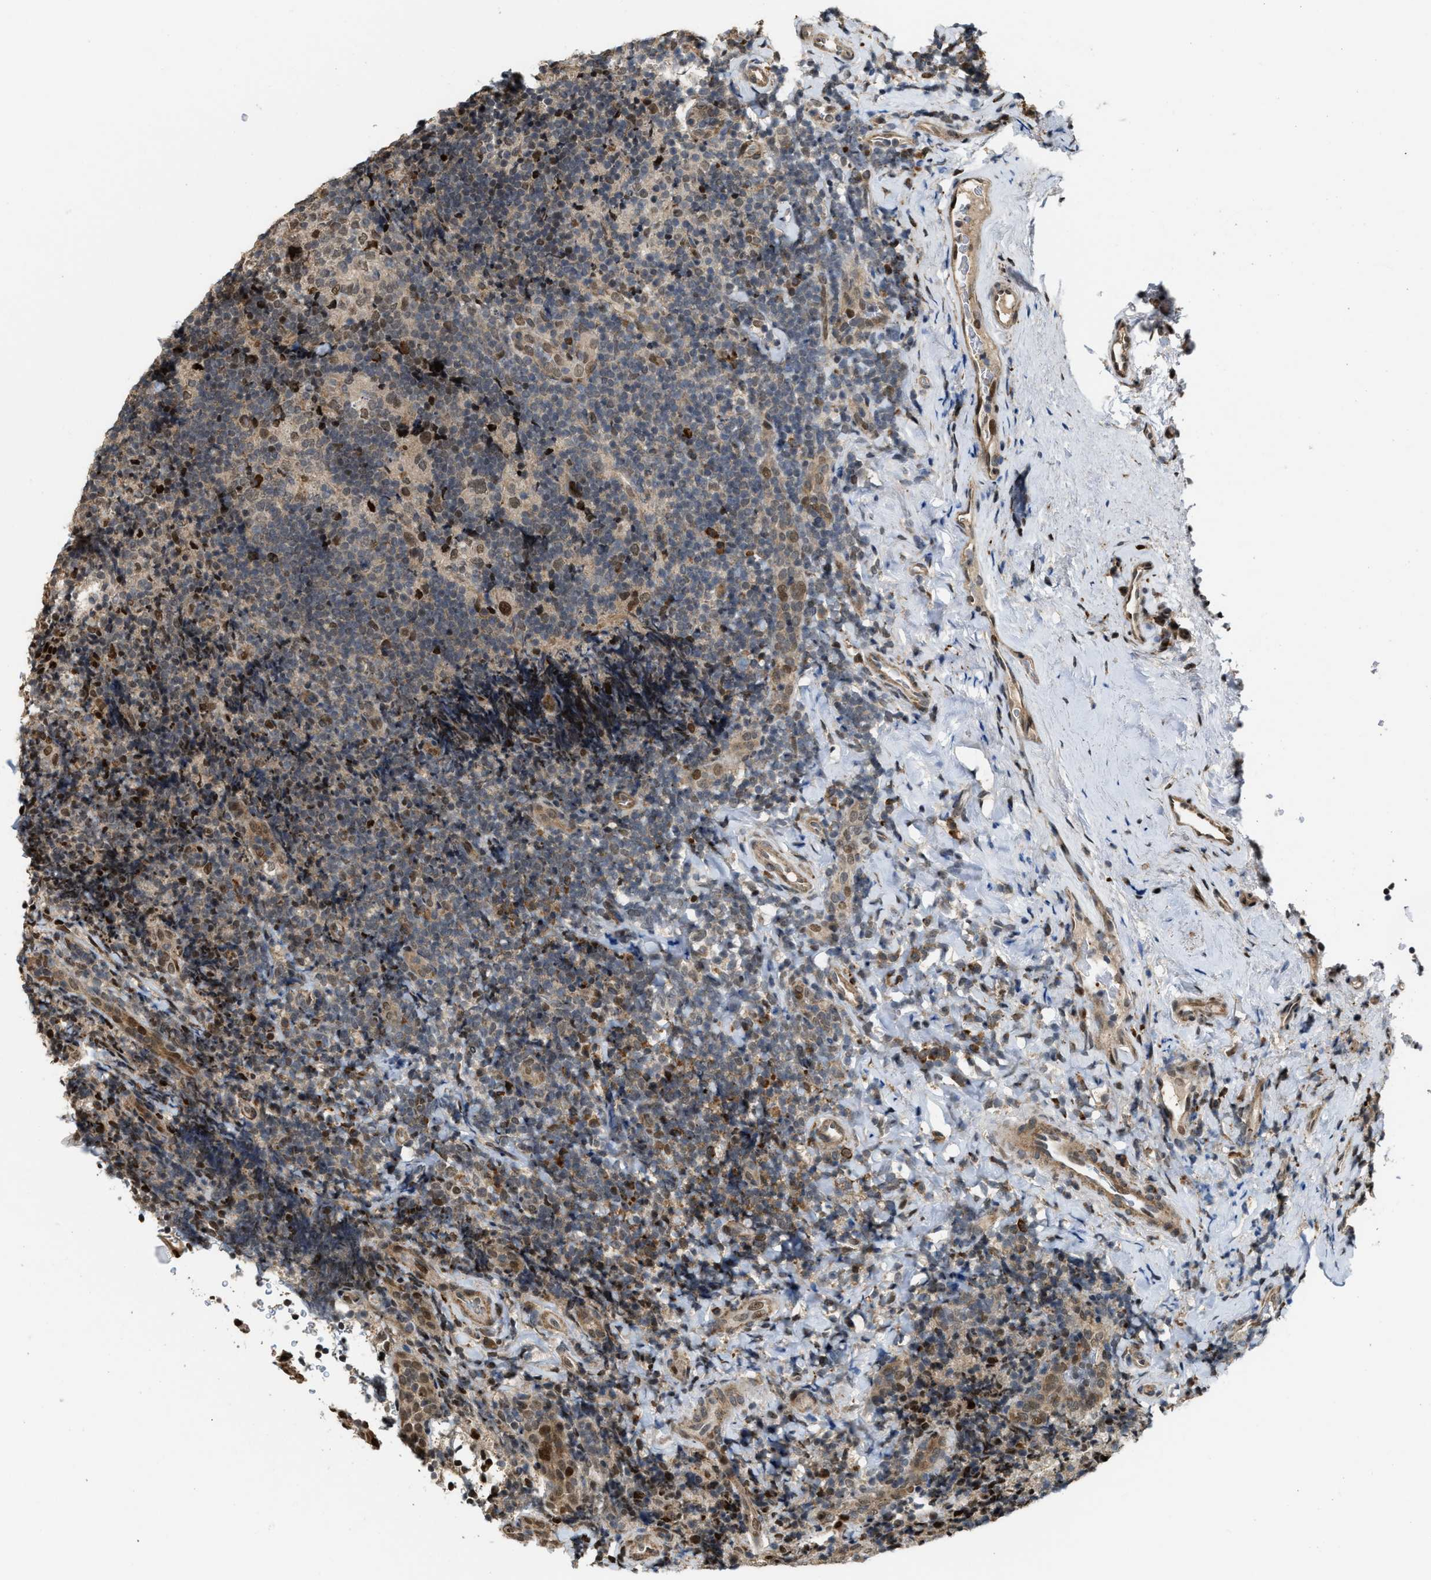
{"staining": {"intensity": "moderate", "quantity": "25%-75%", "location": "nuclear"}, "tissue": "tonsil", "cell_type": "Germinal center cells", "image_type": "normal", "snomed": [{"axis": "morphology", "description": "Normal tissue, NOS"}, {"axis": "topography", "description": "Tonsil"}], "caption": "Germinal center cells show medium levels of moderate nuclear expression in approximately 25%-75% of cells in unremarkable human tonsil.", "gene": "SERTAD2", "patient": {"sex": "male", "age": 37}}